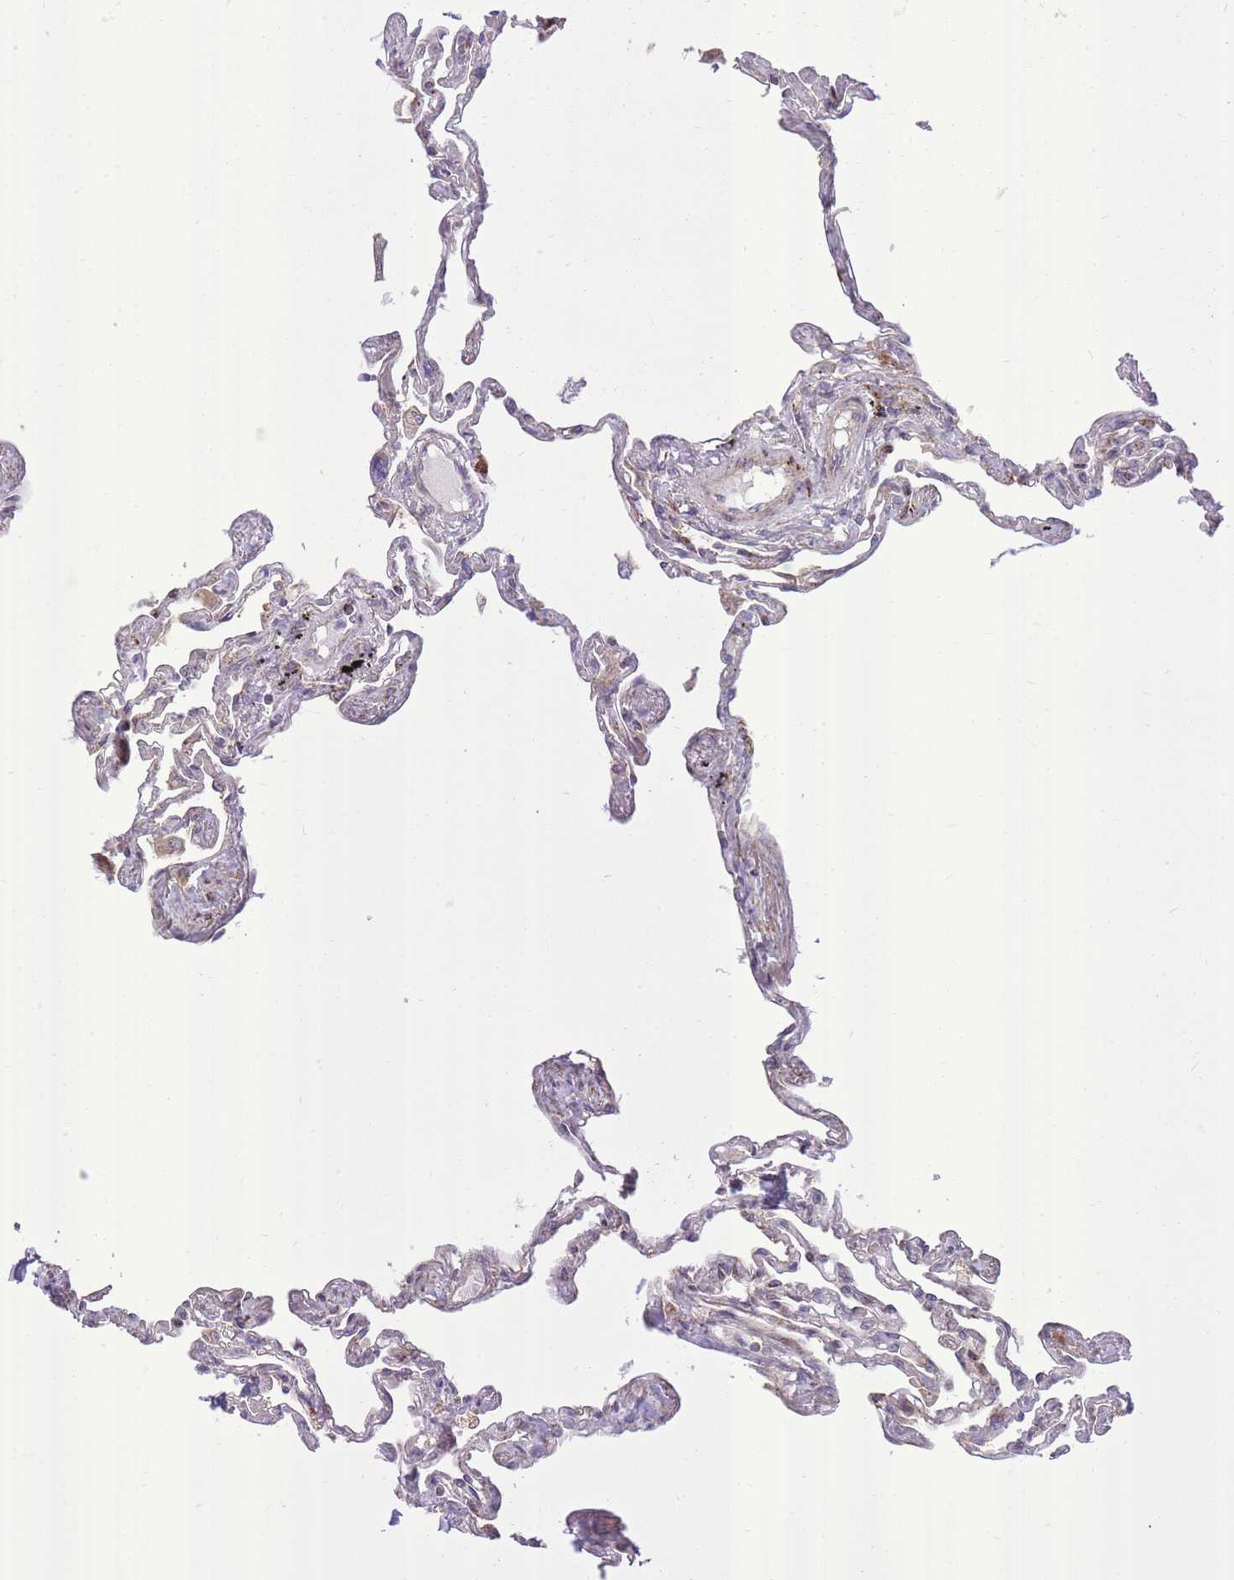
{"staining": {"intensity": "negative", "quantity": "none", "location": "none"}, "tissue": "lung", "cell_type": "Alveolar cells", "image_type": "normal", "snomed": [{"axis": "morphology", "description": "Normal tissue, NOS"}, {"axis": "topography", "description": "Lung"}], "caption": "Immunohistochemical staining of normal lung exhibits no significant staining in alveolar cells.", "gene": "SLC4A4", "patient": {"sex": "female", "age": 67}}